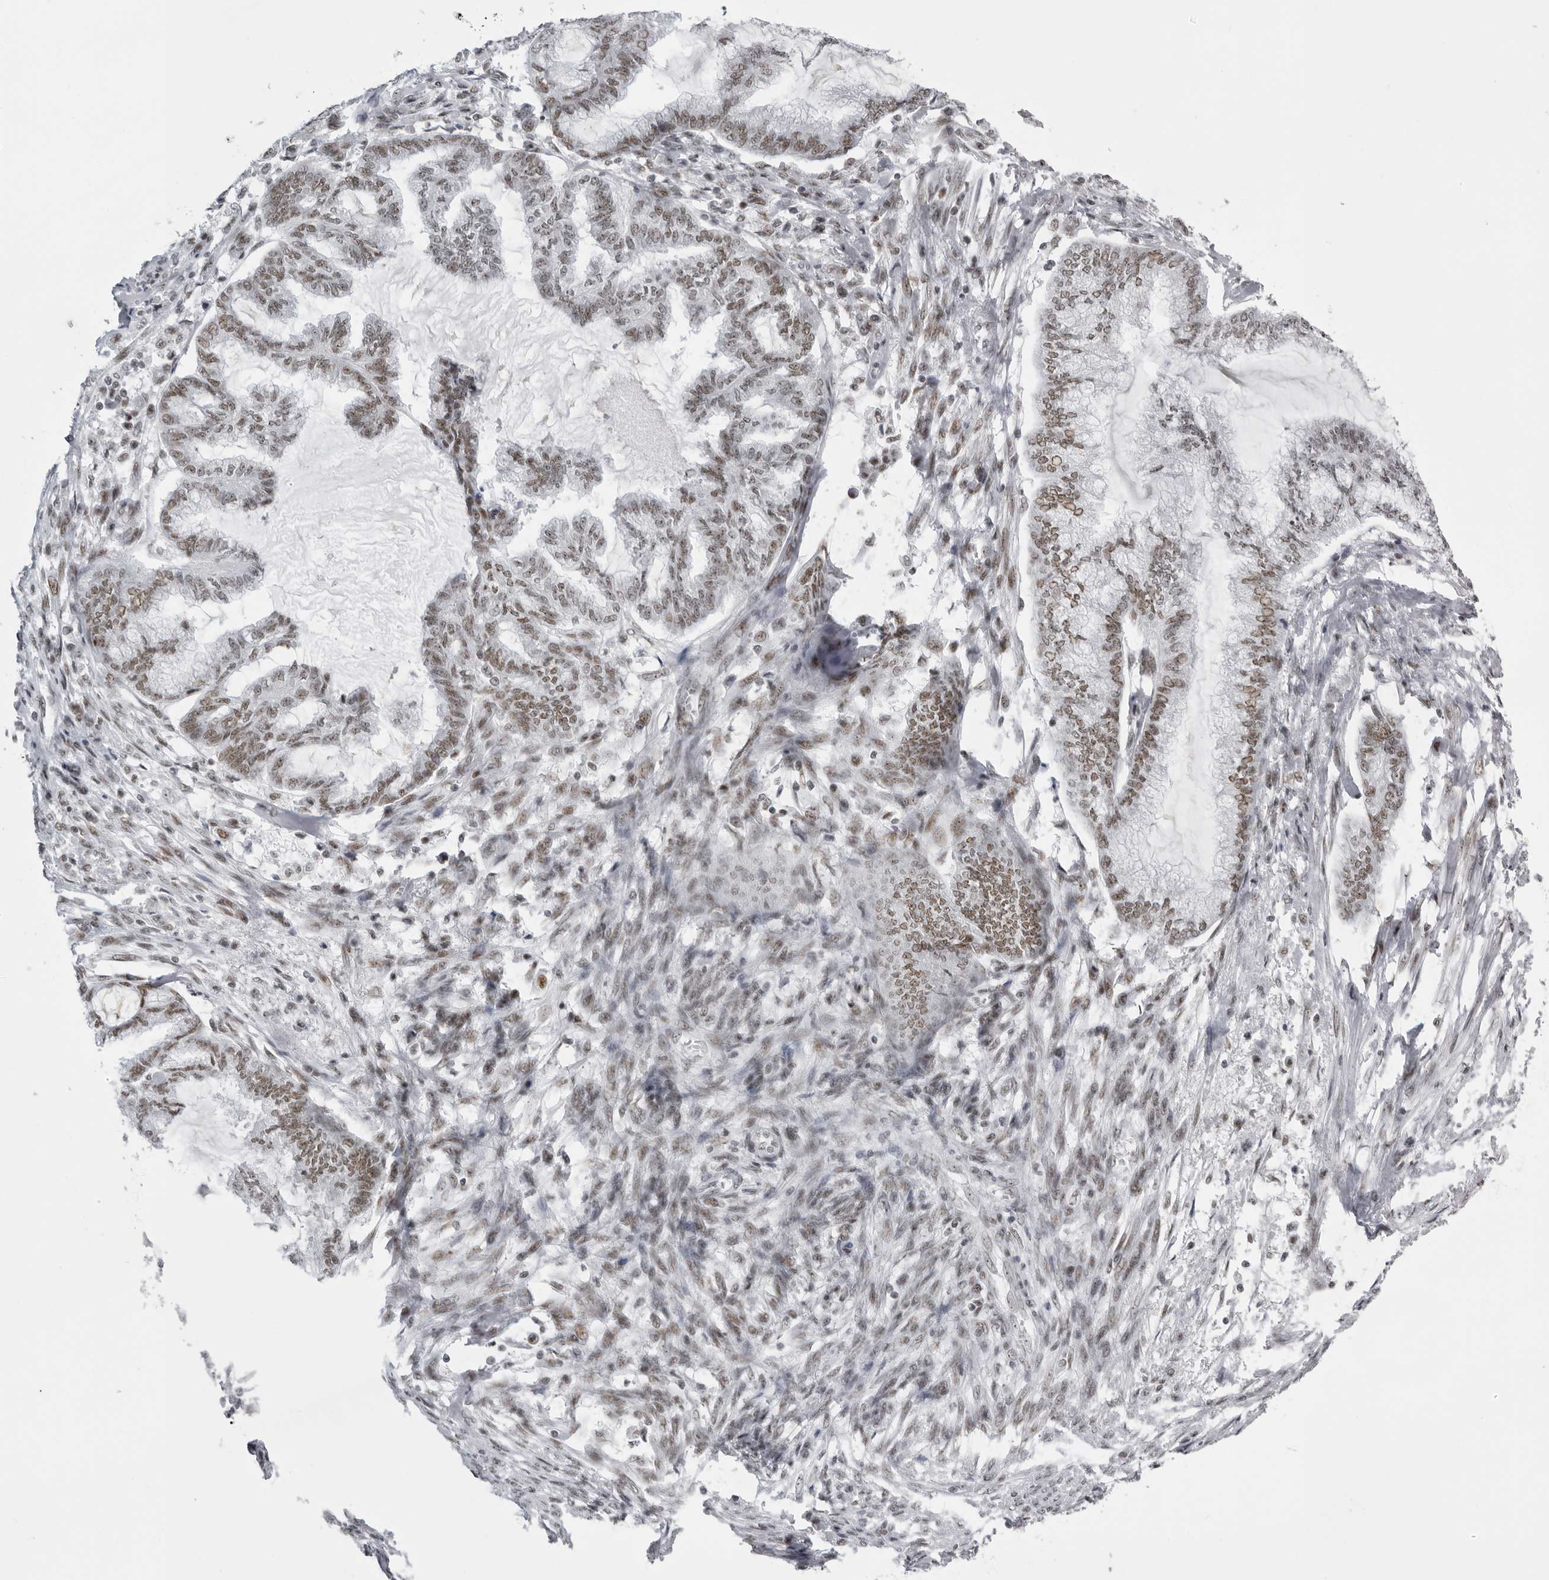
{"staining": {"intensity": "moderate", "quantity": ">75%", "location": "nuclear"}, "tissue": "endometrial cancer", "cell_type": "Tumor cells", "image_type": "cancer", "snomed": [{"axis": "morphology", "description": "Adenocarcinoma, NOS"}, {"axis": "topography", "description": "Endometrium"}], "caption": "A micrograph of endometrial cancer stained for a protein displays moderate nuclear brown staining in tumor cells. The staining was performed using DAB to visualize the protein expression in brown, while the nuclei were stained in blue with hematoxylin (Magnification: 20x).", "gene": "DHX9", "patient": {"sex": "female", "age": 86}}